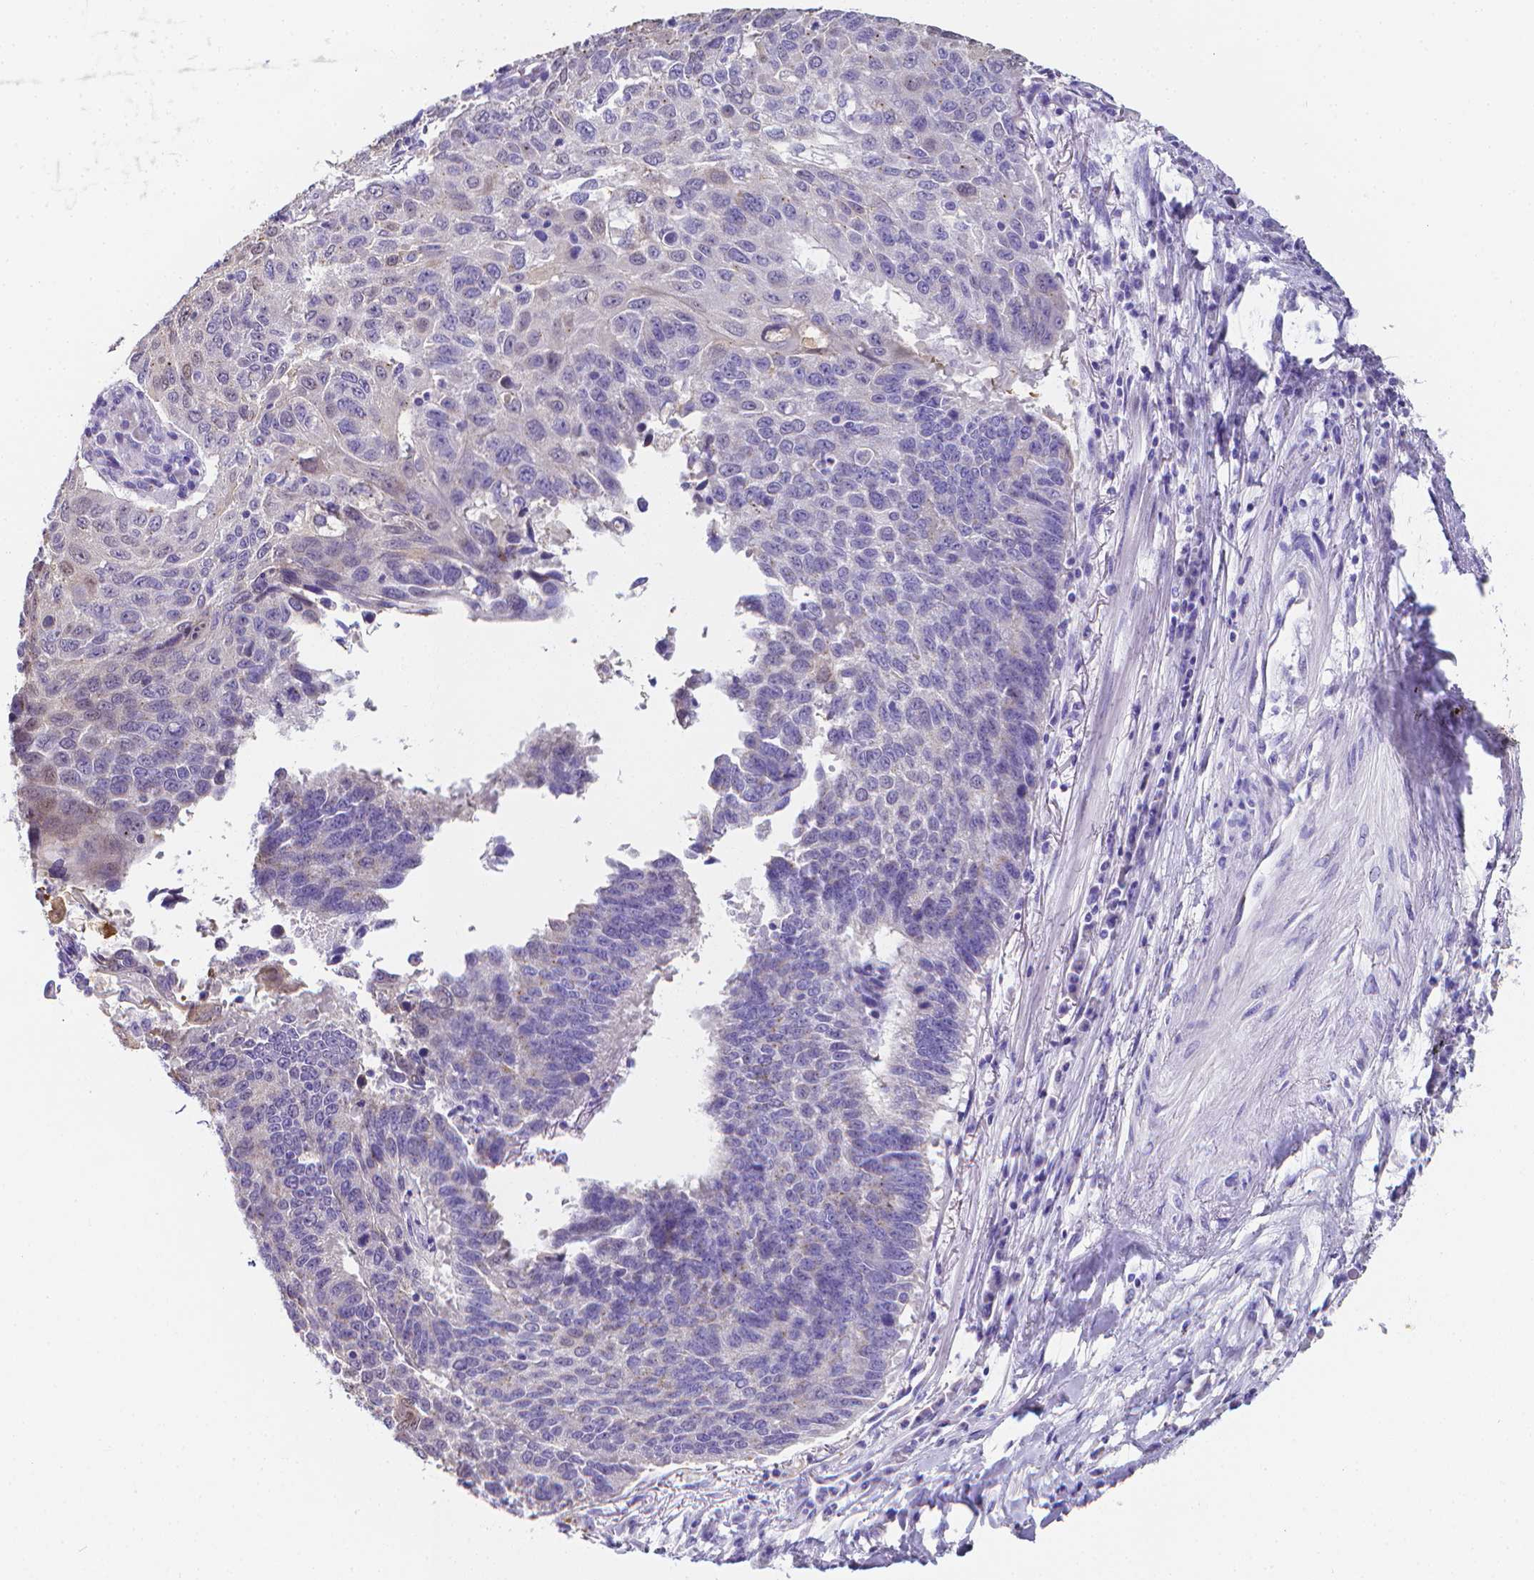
{"staining": {"intensity": "negative", "quantity": "none", "location": "none"}, "tissue": "lung cancer", "cell_type": "Tumor cells", "image_type": "cancer", "snomed": [{"axis": "morphology", "description": "Squamous cell carcinoma, NOS"}, {"axis": "topography", "description": "Lung"}], "caption": "Human lung squamous cell carcinoma stained for a protein using immunohistochemistry (IHC) shows no positivity in tumor cells.", "gene": "LRRC73", "patient": {"sex": "male", "age": 73}}